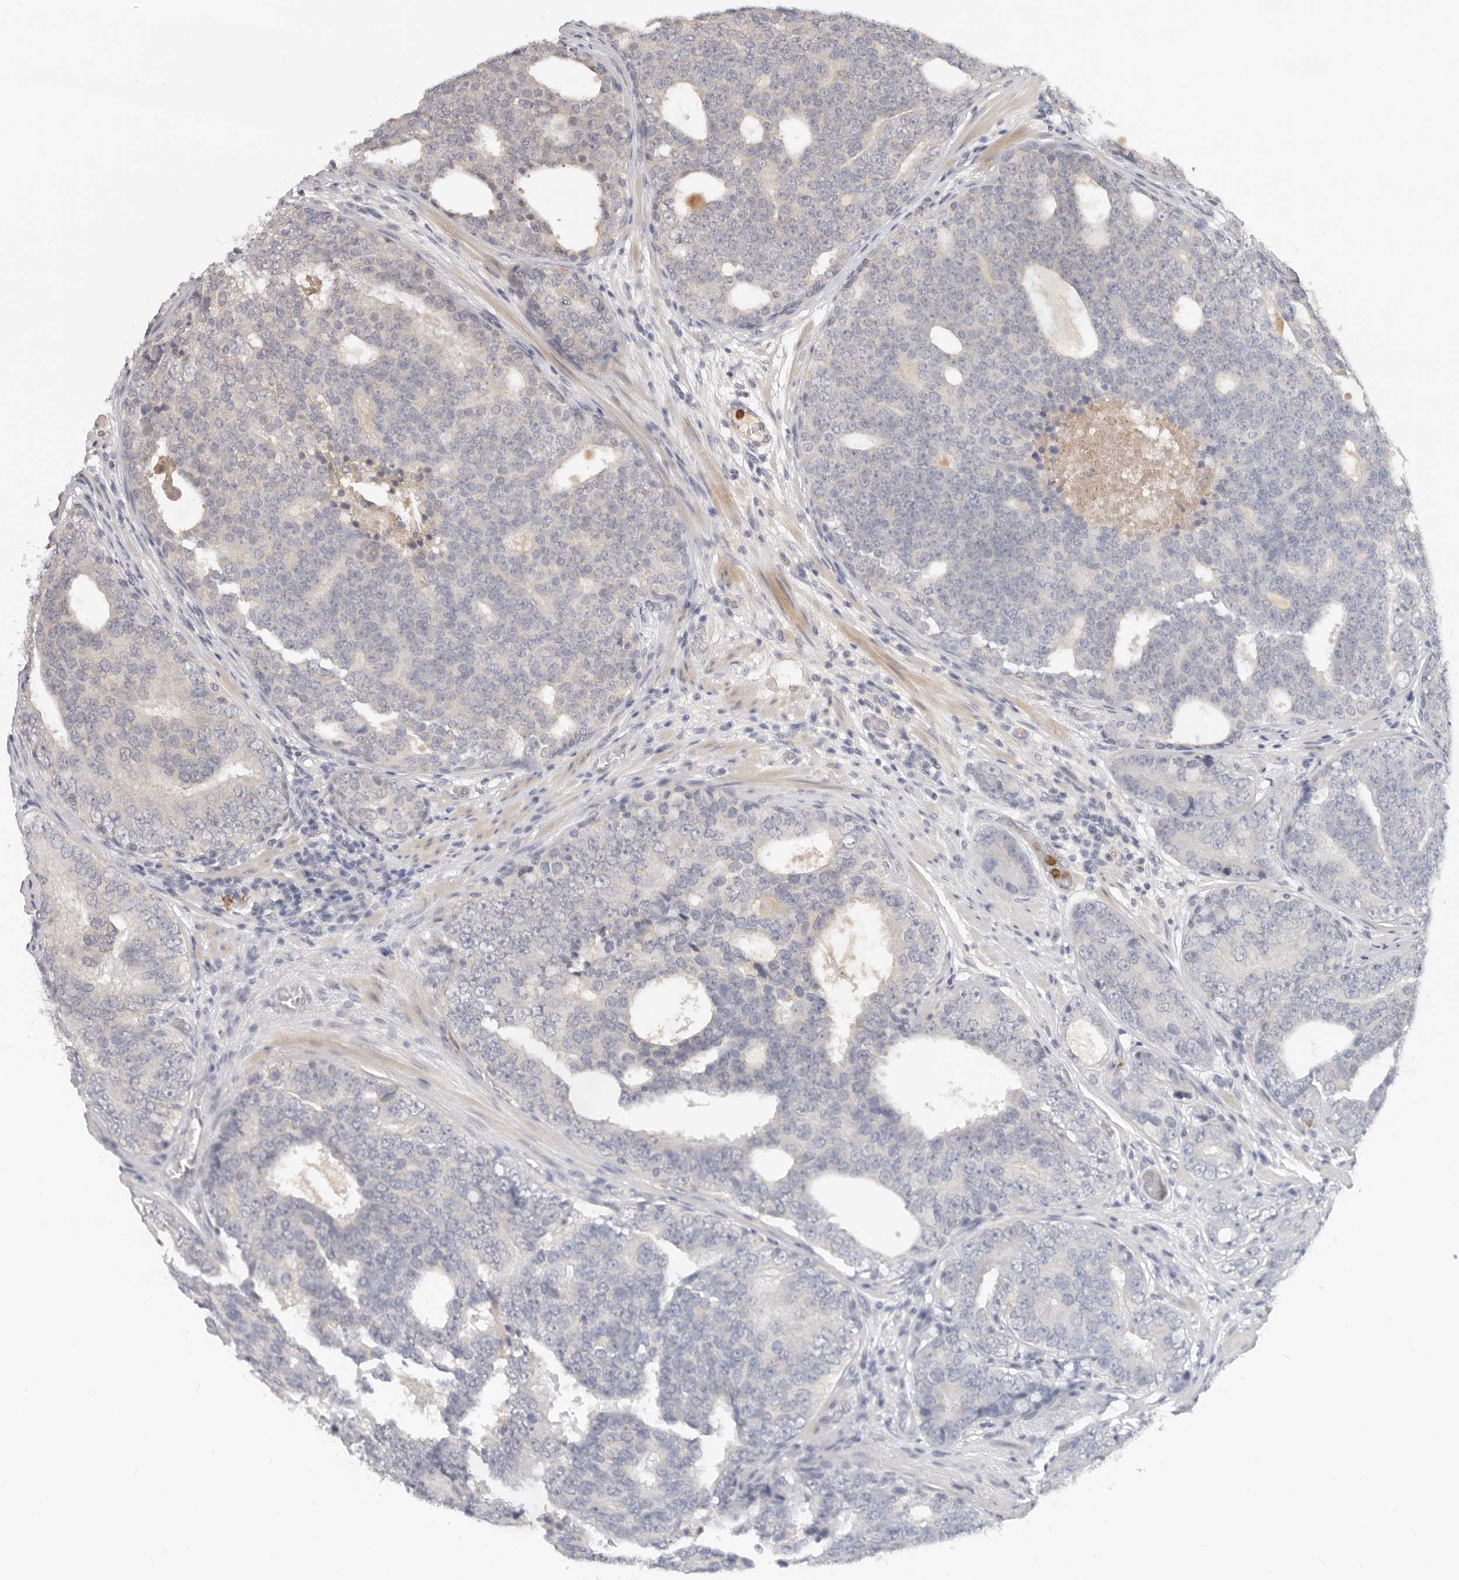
{"staining": {"intensity": "negative", "quantity": "none", "location": "none"}, "tissue": "prostate cancer", "cell_type": "Tumor cells", "image_type": "cancer", "snomed": [{"axis": "morphology", "description": "Adenocarcinoma, High grade"}, {"axis": "topography", "description": "Prostate"}], "caption": "The micrograph displays no significant staining in tumor cells of prostate high-grade adenocarcinoma.", "gene": "USP49", "patient": {"sex": "male", "age": 56}}